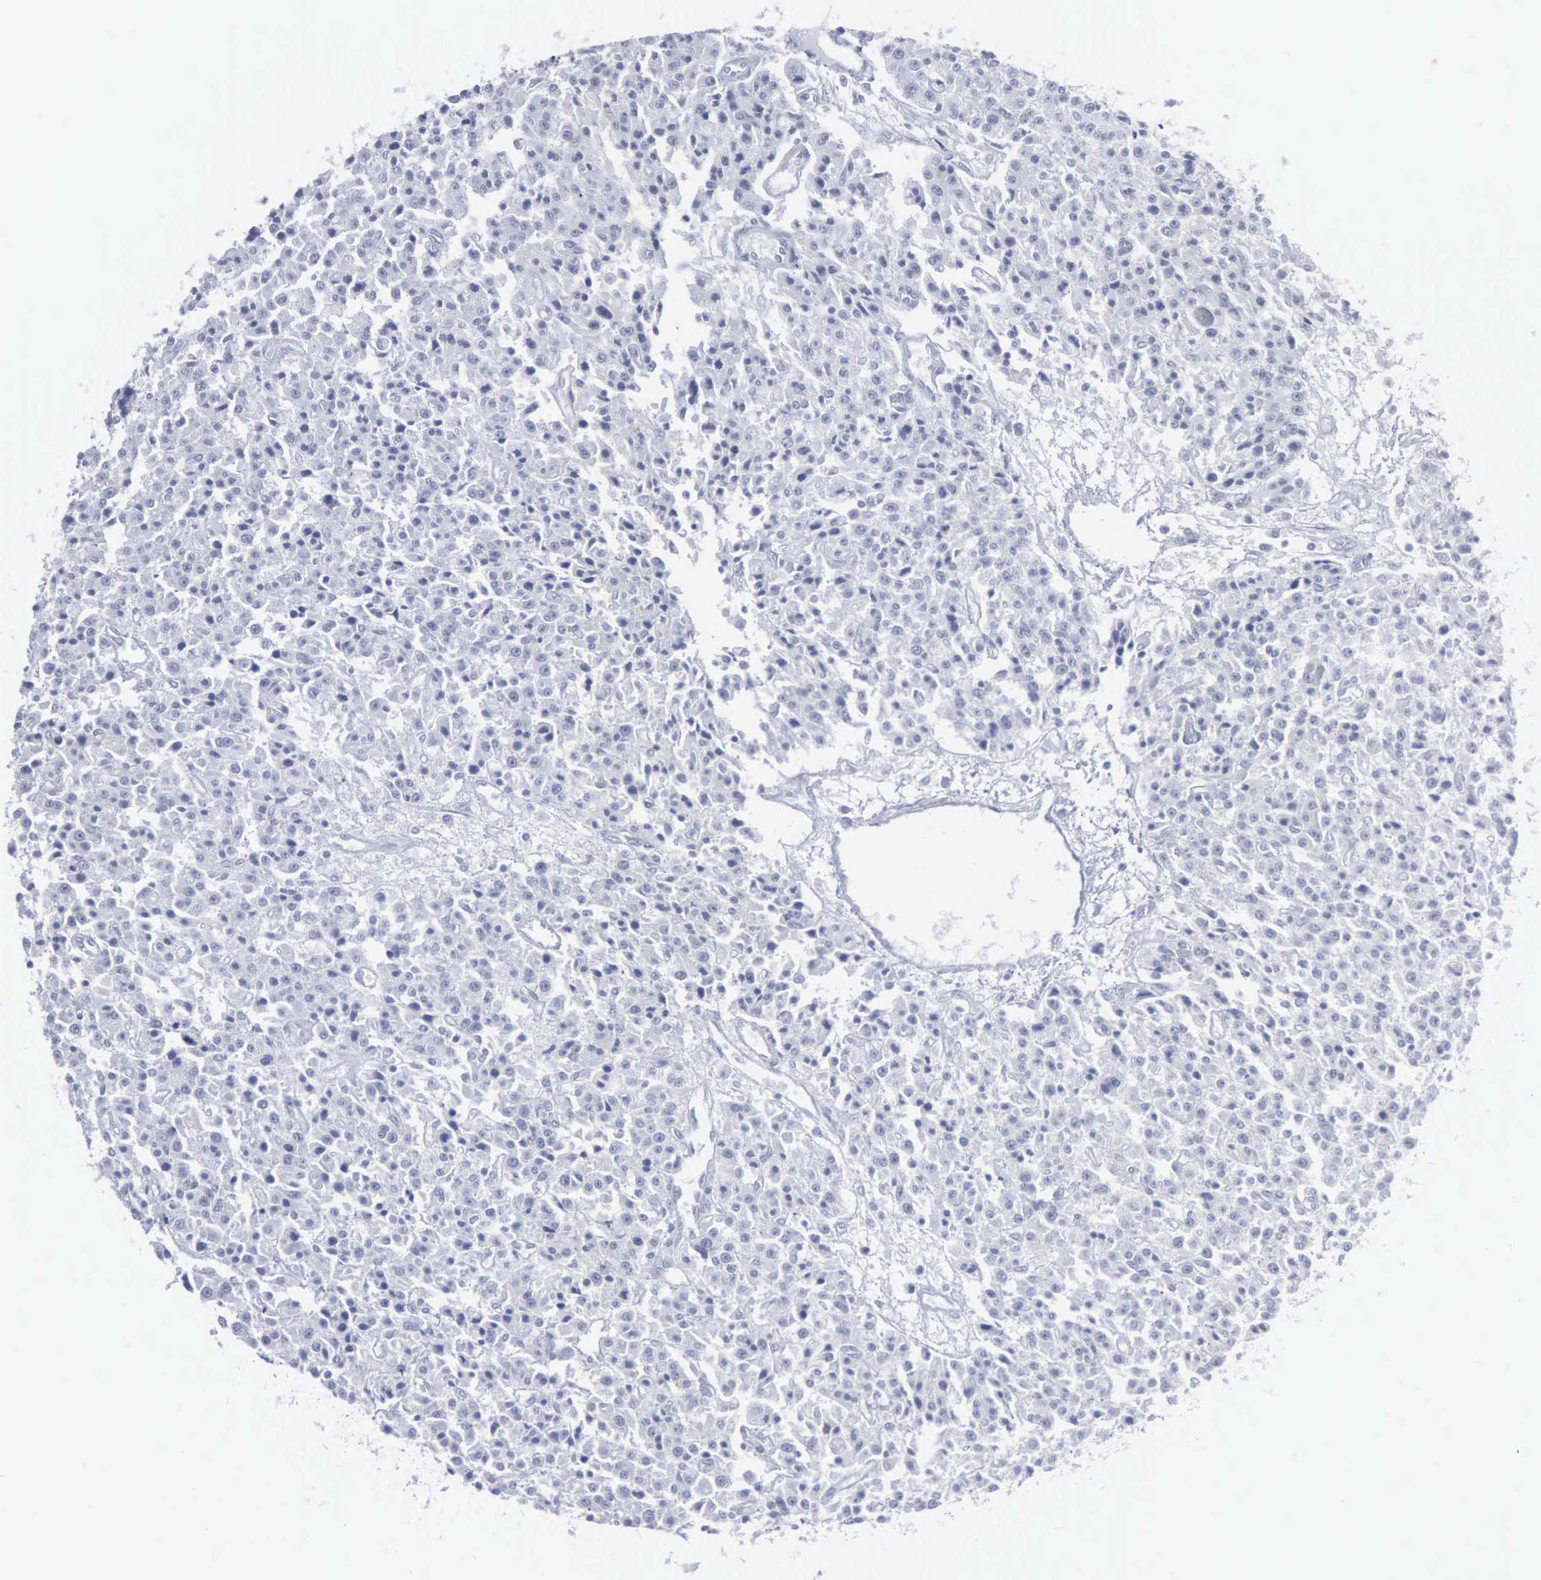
{"staining": {"intensity": "negative", "quantity": "none", "location": "none"}, "tissue": "carcinoid", "cell_type": "Tumor cells", "image_type": "cancer", "snomed": [{"axis": "morphology", "description": "Carcinoid, malignant, NOS"}, {"axis": "topography", "description": "Stomach"}], "caption": "Carcinoid (malignant) was stained to show a protein in brown. There is no significant expression in tumor cells.", "gene": "VCAM1", "patient": {"sex": "female", "age": 76}}